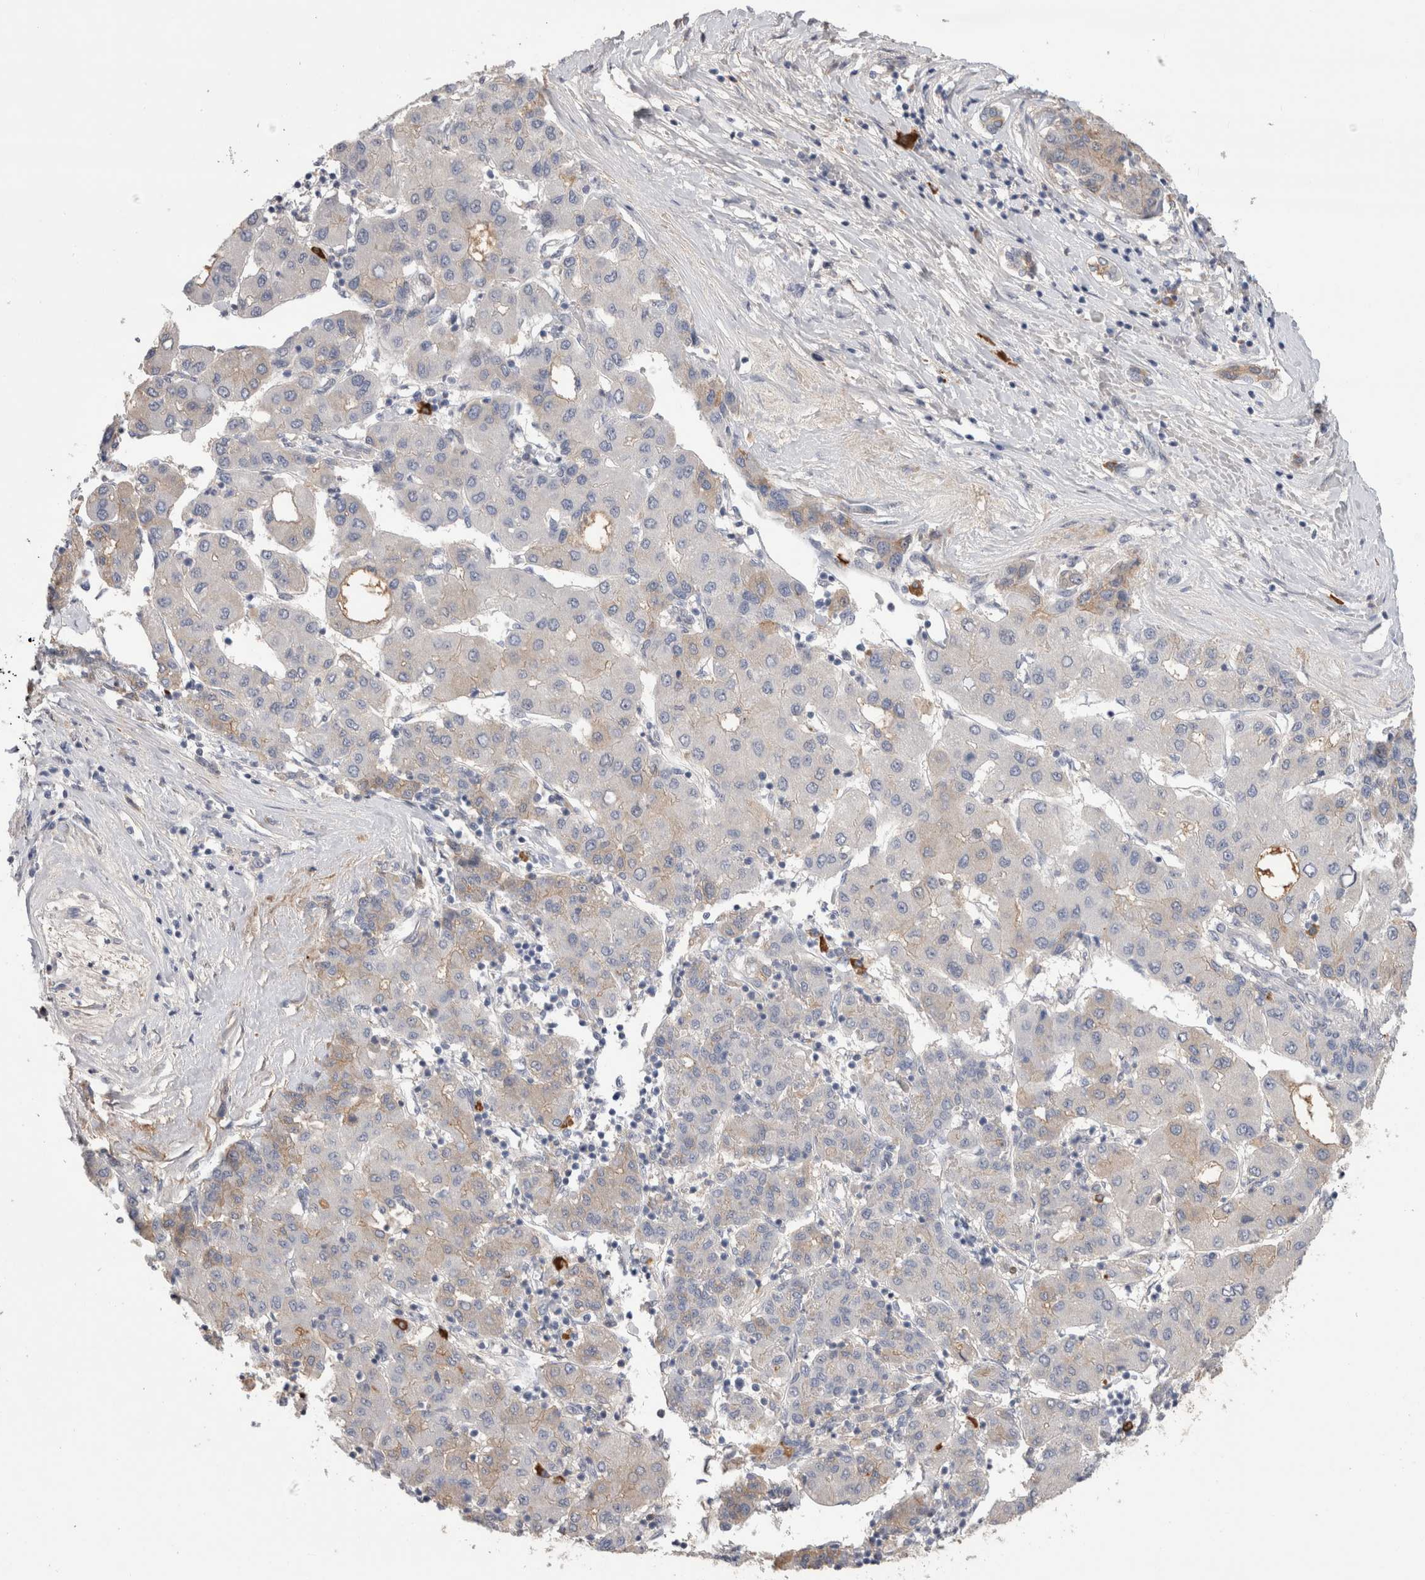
{"staining": {"intensity": "negative", "quantity": "none", "location": "none"}, "tissue": "liver cancer", "cell_type": "Tumor cells", "image_type": "cancer", "snomed": [{"axis": "morphology", "description": "Carcinoma, Hepatocellular, NOS"}, {"axis": "topography", "description": "Liver"}], "caption": "Micrograph shows no significant protein expression in tumor cells of liver cancer. (Immunohistochemistry, brightfield microscopy, high magnification).", "gene": "PPP3CC", "patient": {"sex": "male", "age": 65}}